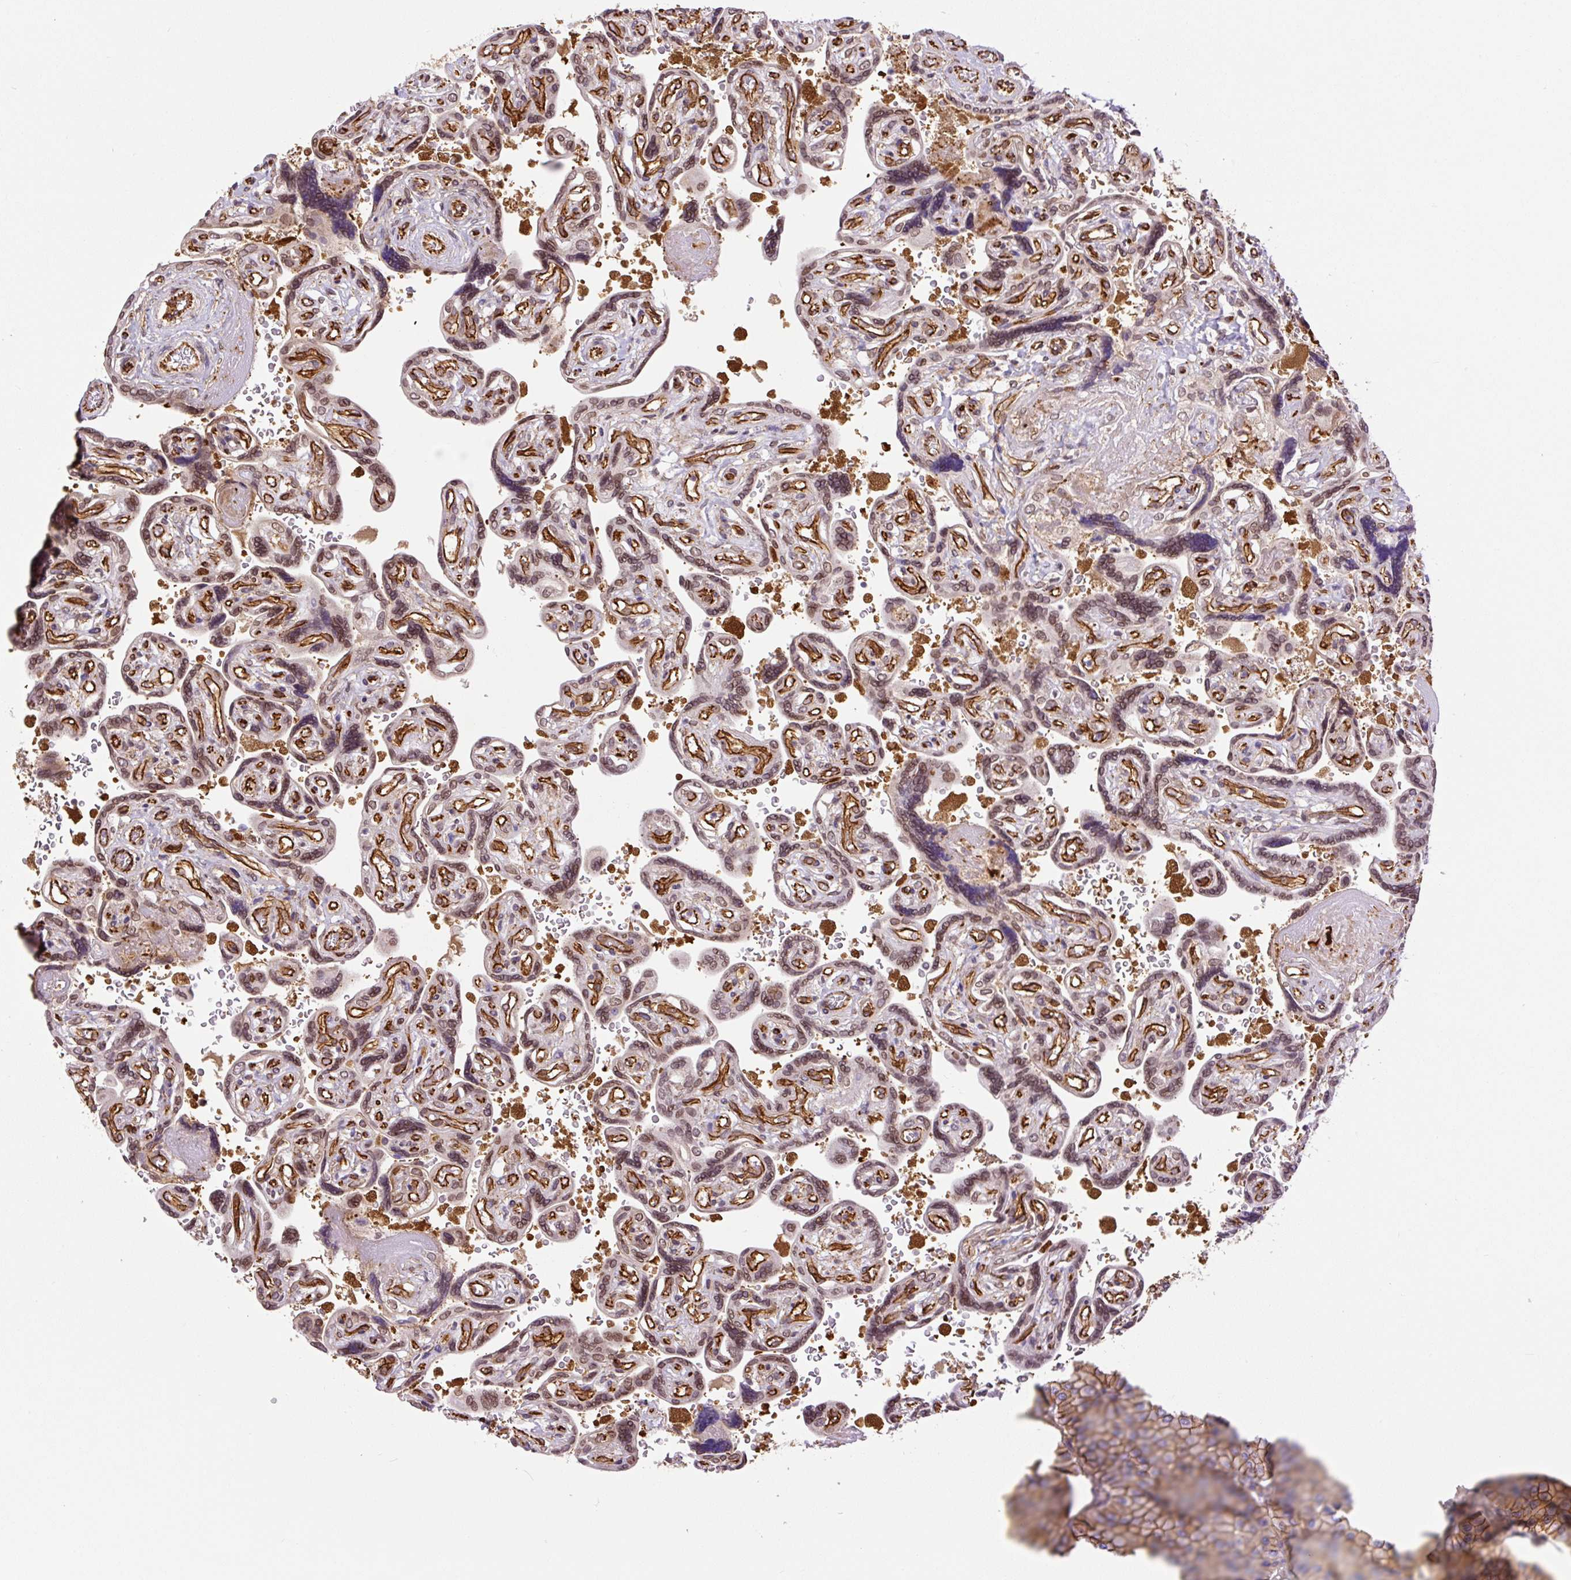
{"staining": {"intensity": "moderate", "quantity": "25%-75%", "location": "cytoplasmic/membranous,nuclear"}, "tissue": "placenta", "cell_type": "Trophoblastic cells", "image_type": "normal", "snomed": [{"axis": "morphology", "description": "Normal tissue, NOS"}, {"axis": "topography", "description": "Placenta"}], "caption": "Brown immunohistochemical staining in normal human placenta shows moderate cytoplasmic/membranous,nuclear expression in about 25%-75% of trophoblastic cells. (Brightfield microscopy of DAB IHC at high magnification).", "gene": "MYO5C", "patient": {"sex": "female", "age": 32}}